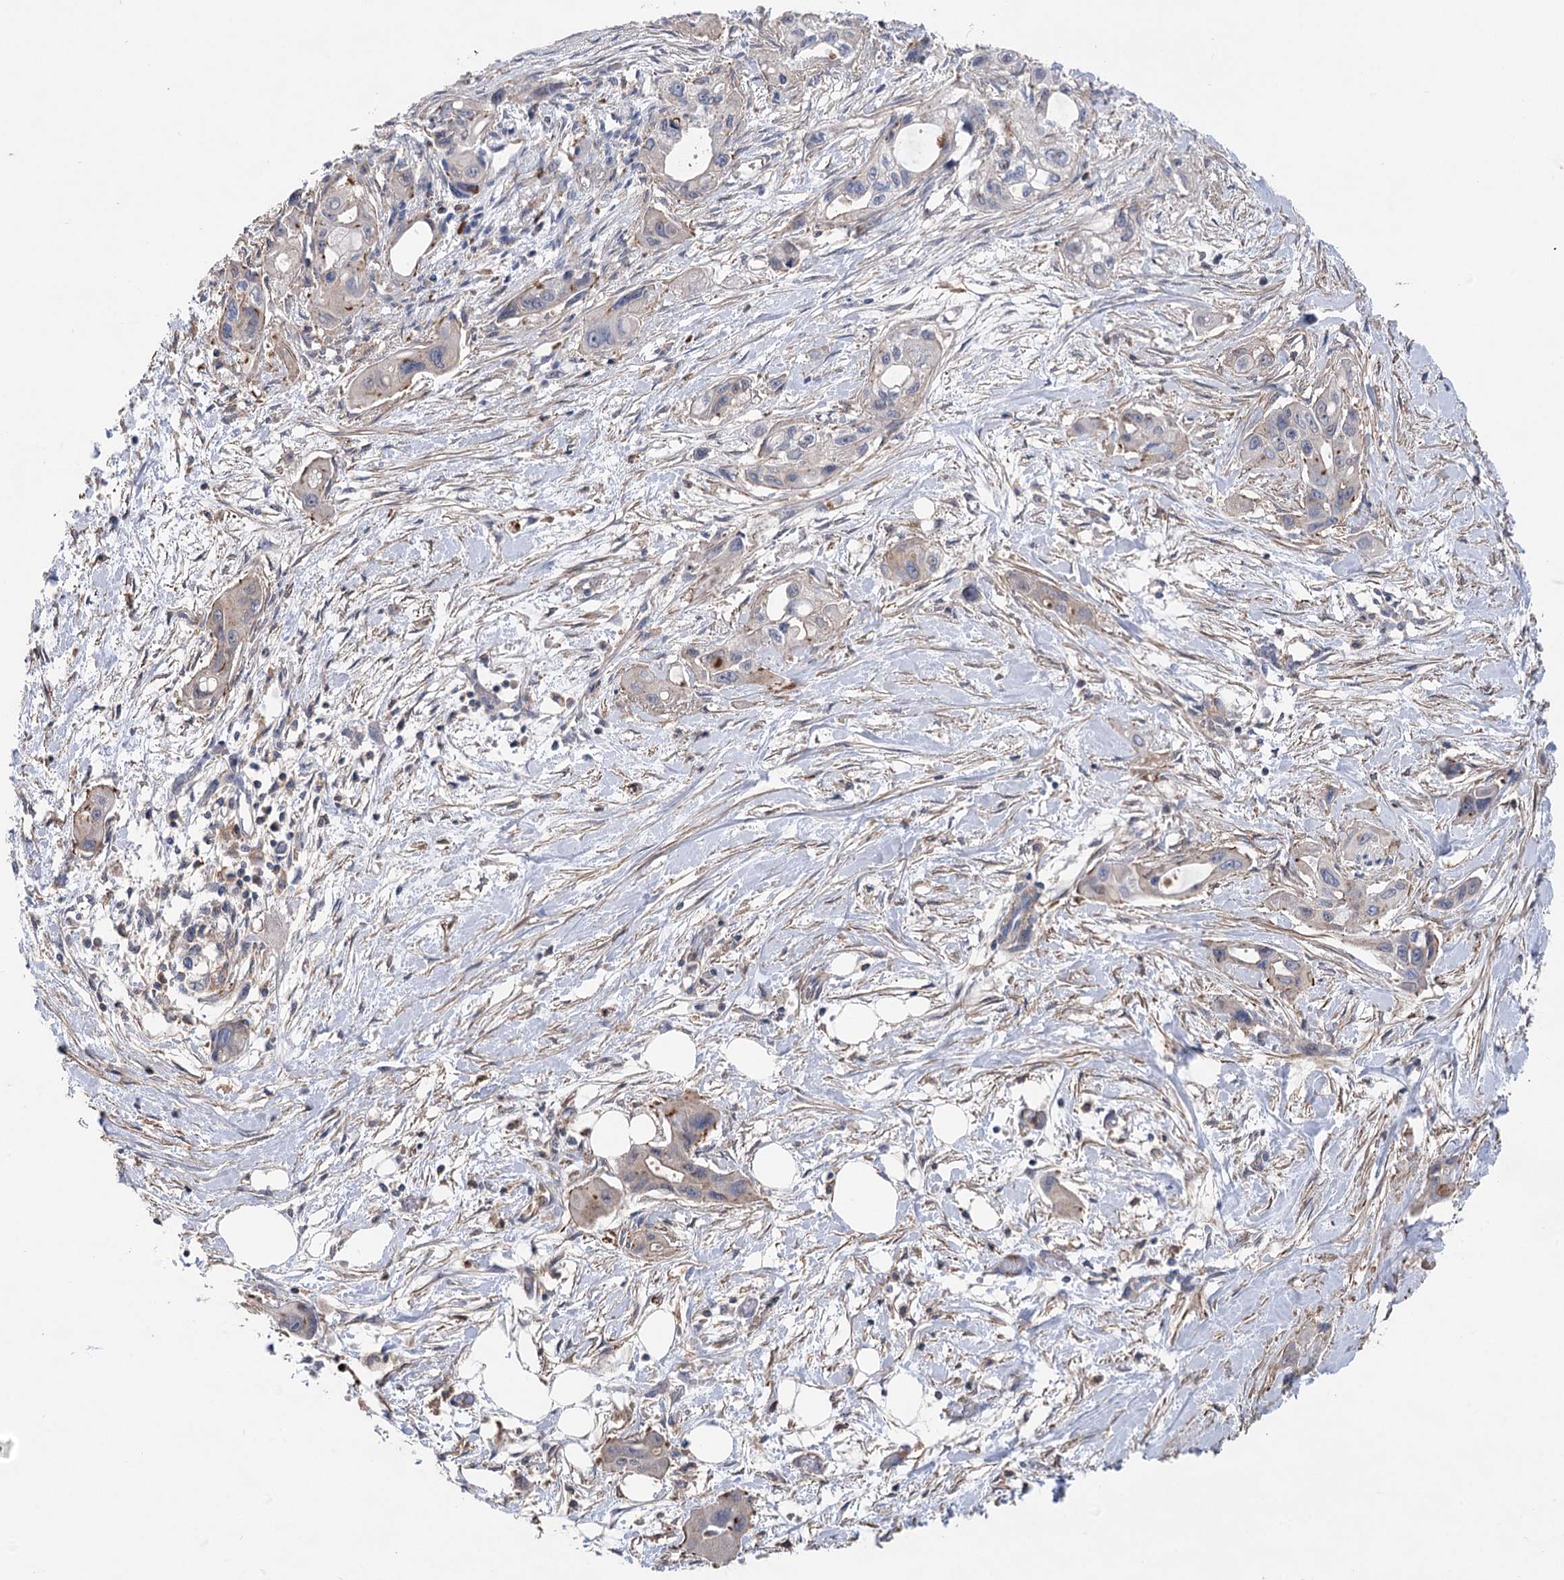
{"staining": {"intensity": "weak", "quantity": "<25%", "location": "cytoplasmic/membranous"}, "tissue": "pancreatic cancer", "cell_type": "Tumor cells", "image_type": "cancer", "snomed": [{"axis": "morphology", "description": "Adenocarcinoma, NOS"}, {"axis": "topography", "description": "Pancreas"}], "caption": "Immunohistochemical staining of human pancreatic cancer displays no significant expression in tumor cells.", "gene": "LARP1B", "patient": {"sex": "male", "age": 75}}